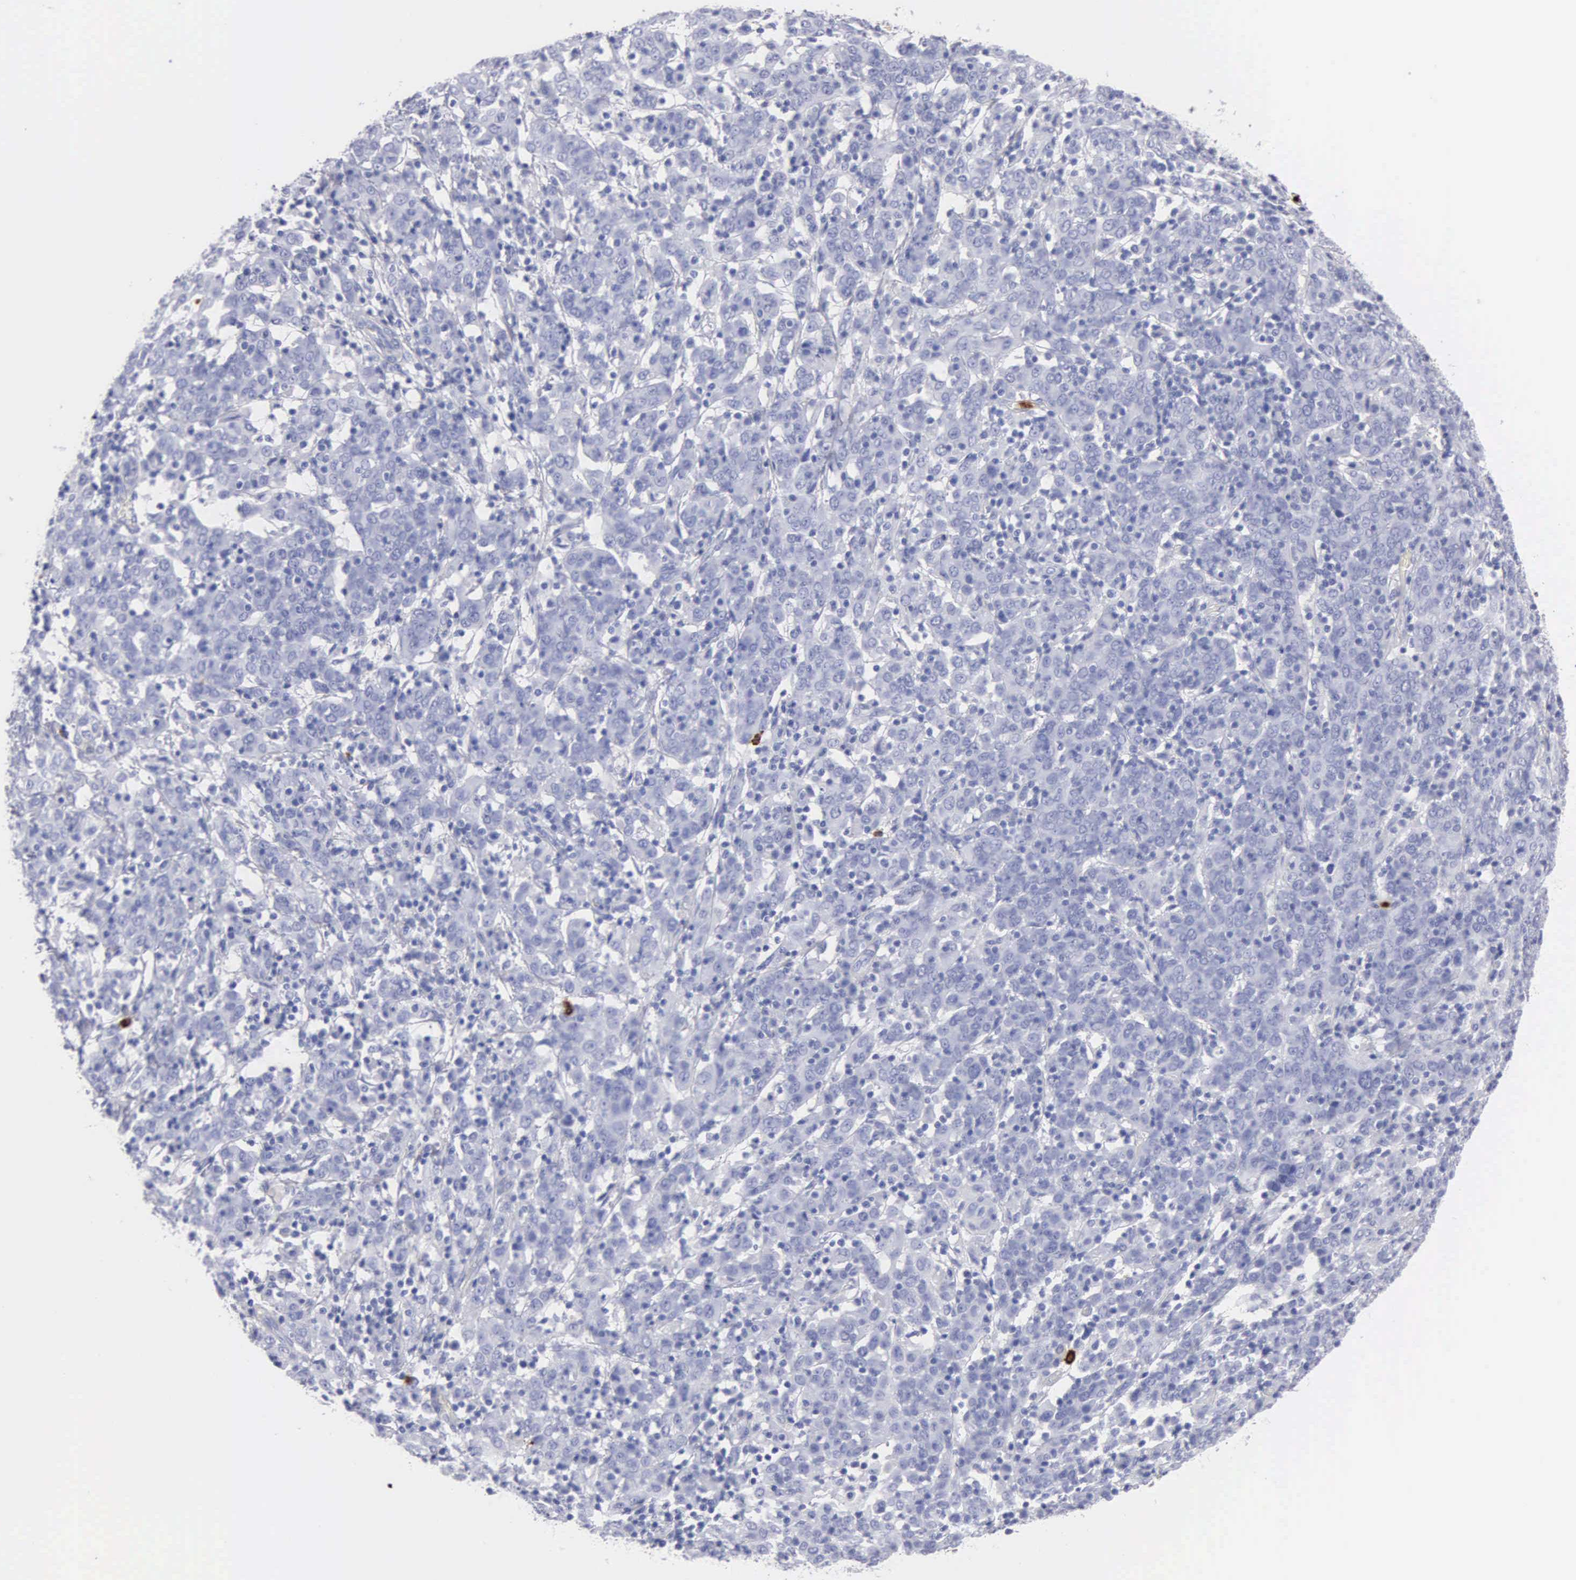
{"staining": {"intensity": "negative", "quantity": "none", "location": "none"}, "tissue": "cervical cancer", "cell_type": "Tumor cells", "image_type": "cancer", "snomed": [{"axis": "morphology", "description": "Normal tissue, NOS"}, {"axis": "morphology", "description": "Squamous cell carcinoma, NOS"}, {"axis": "topography", "description": "Cervix"}], "caption": "Cervical squamous cell carcinoma was stained to show a protein in brown. There is no significant expression in tumor cells.", "gene": "CTSG", "patient": {"sex": "female", "age": 67}}